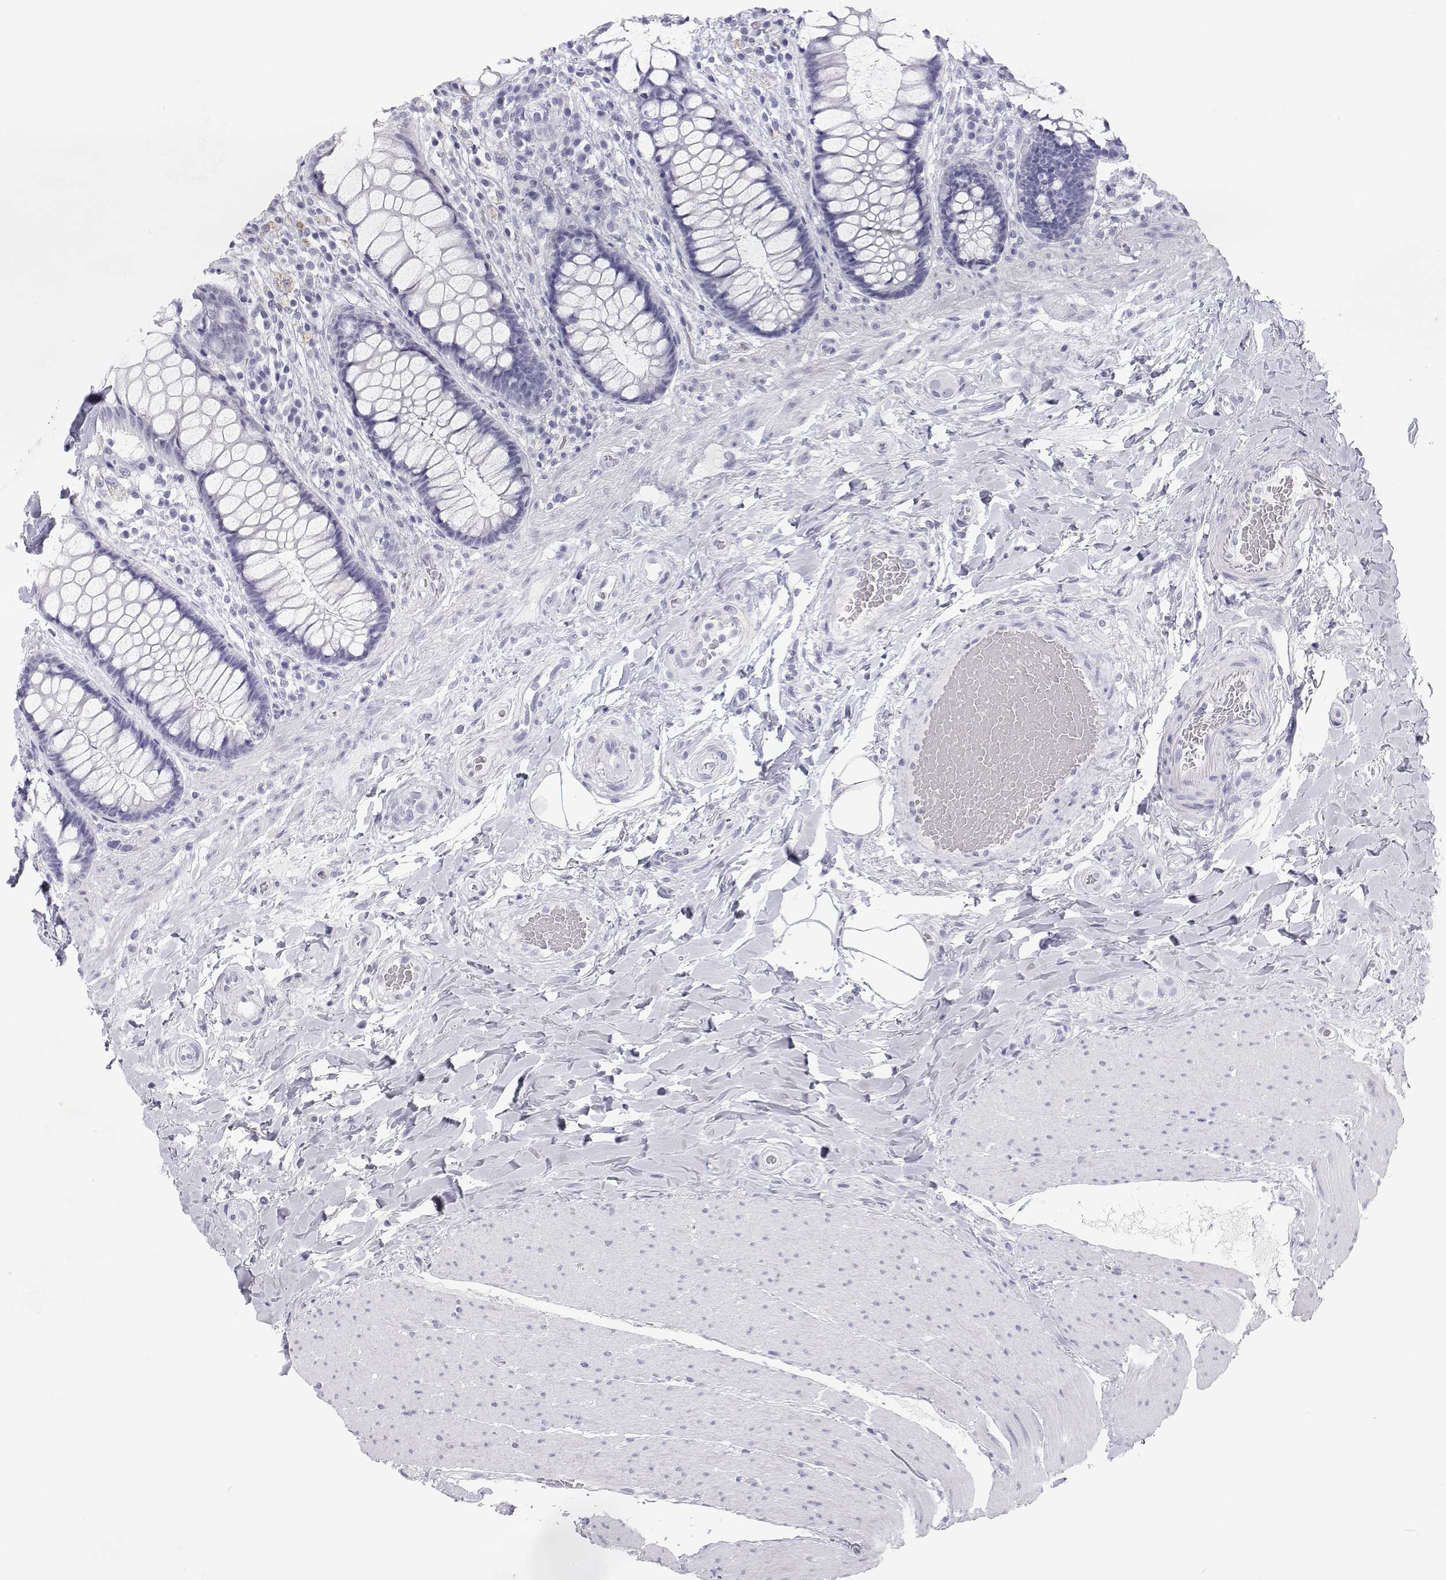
{"staining": {"intensity": "negative", "quantity": "none", "location": "none"}, "tissue": "rectum", "cell_type": "Glandular cells", "image_type": "normal", "snomed": [{"axis": "morphology", "description": "Normal tissue, NOS"}, {"axis": "topography", "description": "Rectum"}], "caption": "IHC histopathology image of unremarkable rectum: human rectum stained with DAB (3,3'-diaminobenzidine) demonstrates no significant protein staining in glandular cells.", "gene": "SFTPB", "patient": {"sex": "female", "age": 58}}